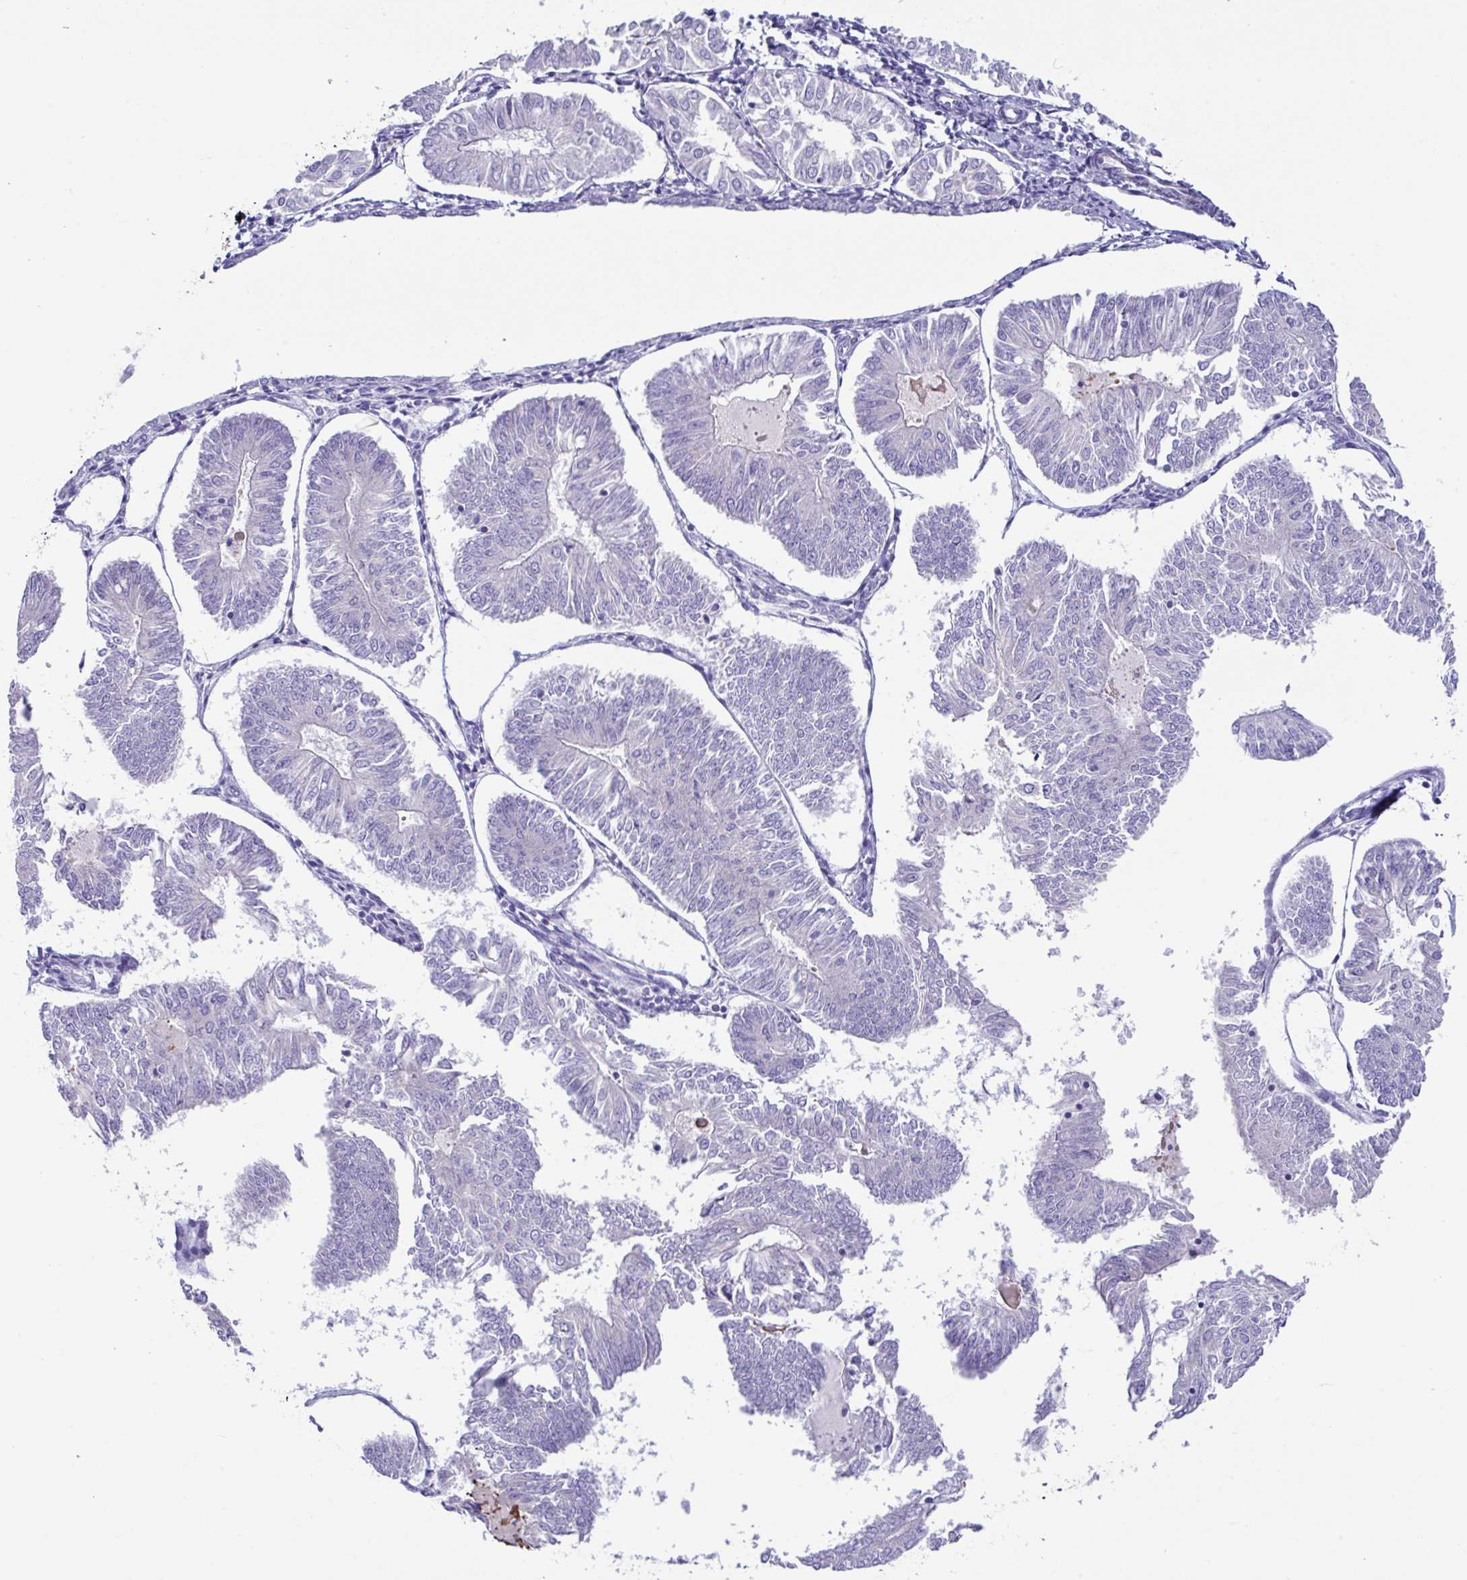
{"staining": {"intensity": "negative", "quantity": "none", "location": "none"}, "tissue": "endometrial cancer", "cell_type": "Tumor cells", "image_type": "cancer", "snomed": [{"axis": "morphology", "description": "Adenocarcinoma, NOS"}, {"axis": "topography", "description": "Endometrium"}], "caption": "Endometrial cancer was stained to show a protein in brown. There is no significant positivity in tumor cells. The staining is performed using DAB (3,3'-diaminobenzidine) brown chromogen with nuclei counter-stained in using hematoxylin.", "gene": "MED11", "patient": {"sex": "female", "age": 58}}